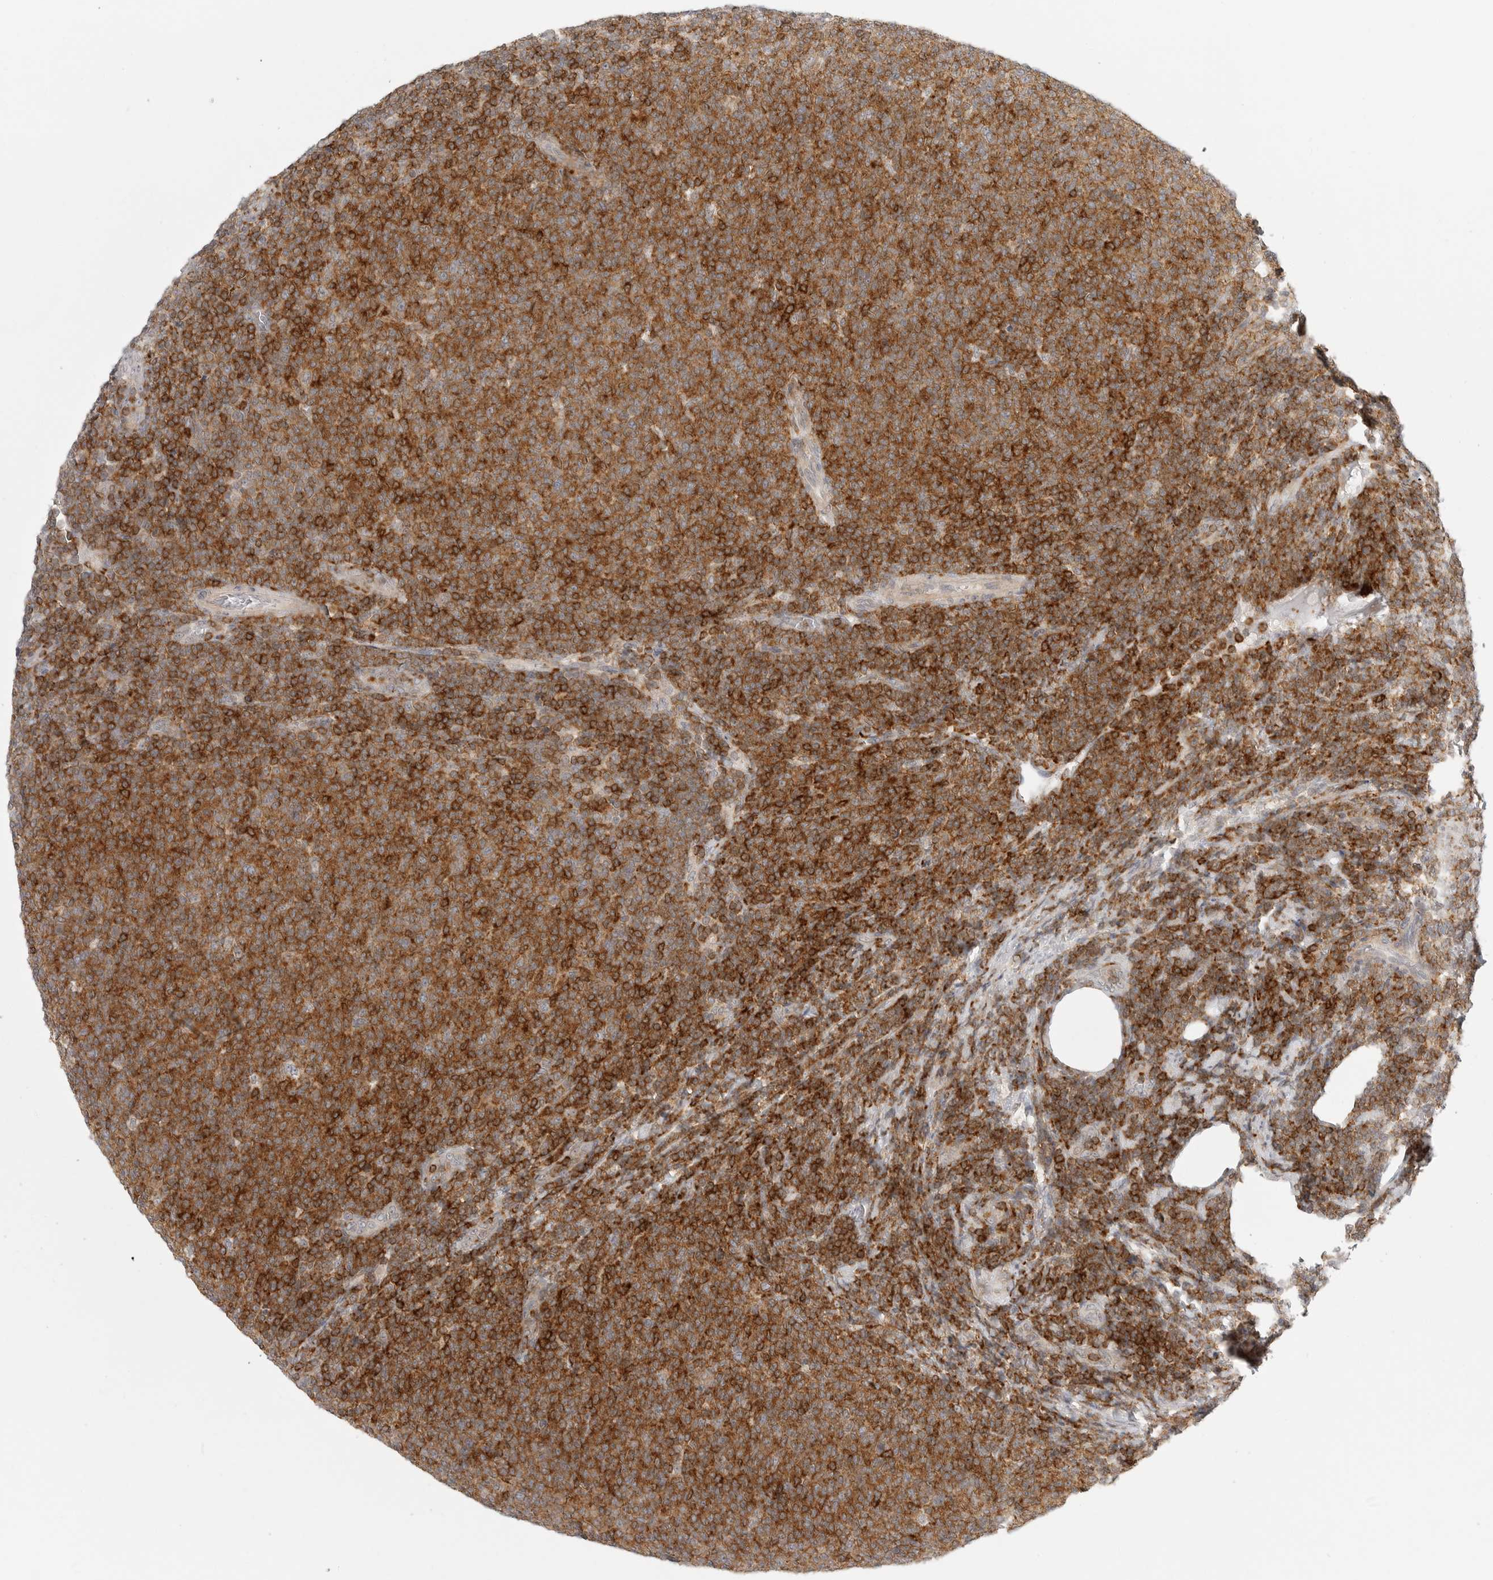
{"staining": {"intensity": "strong", "quantity": ">75%", "location": "cytoplasmic/membranous"}, "tissue": "lymphoma", "cell_type": "Tumor cells", "image_type": "cancer", "snomed": [{"axis": "morphology", "description": "Malignant lymphoma, non-Hodgkin's type, Low grade"}, {"axis": "topography", "description": "Lymph node"}], "caption": "Lymphoma tissue displays strong cytoplasmic/membranous staining in approximately >75% of tumor cells", "gene": "SH3KBP1", "patient": {"sex": "male", "age": 66}}